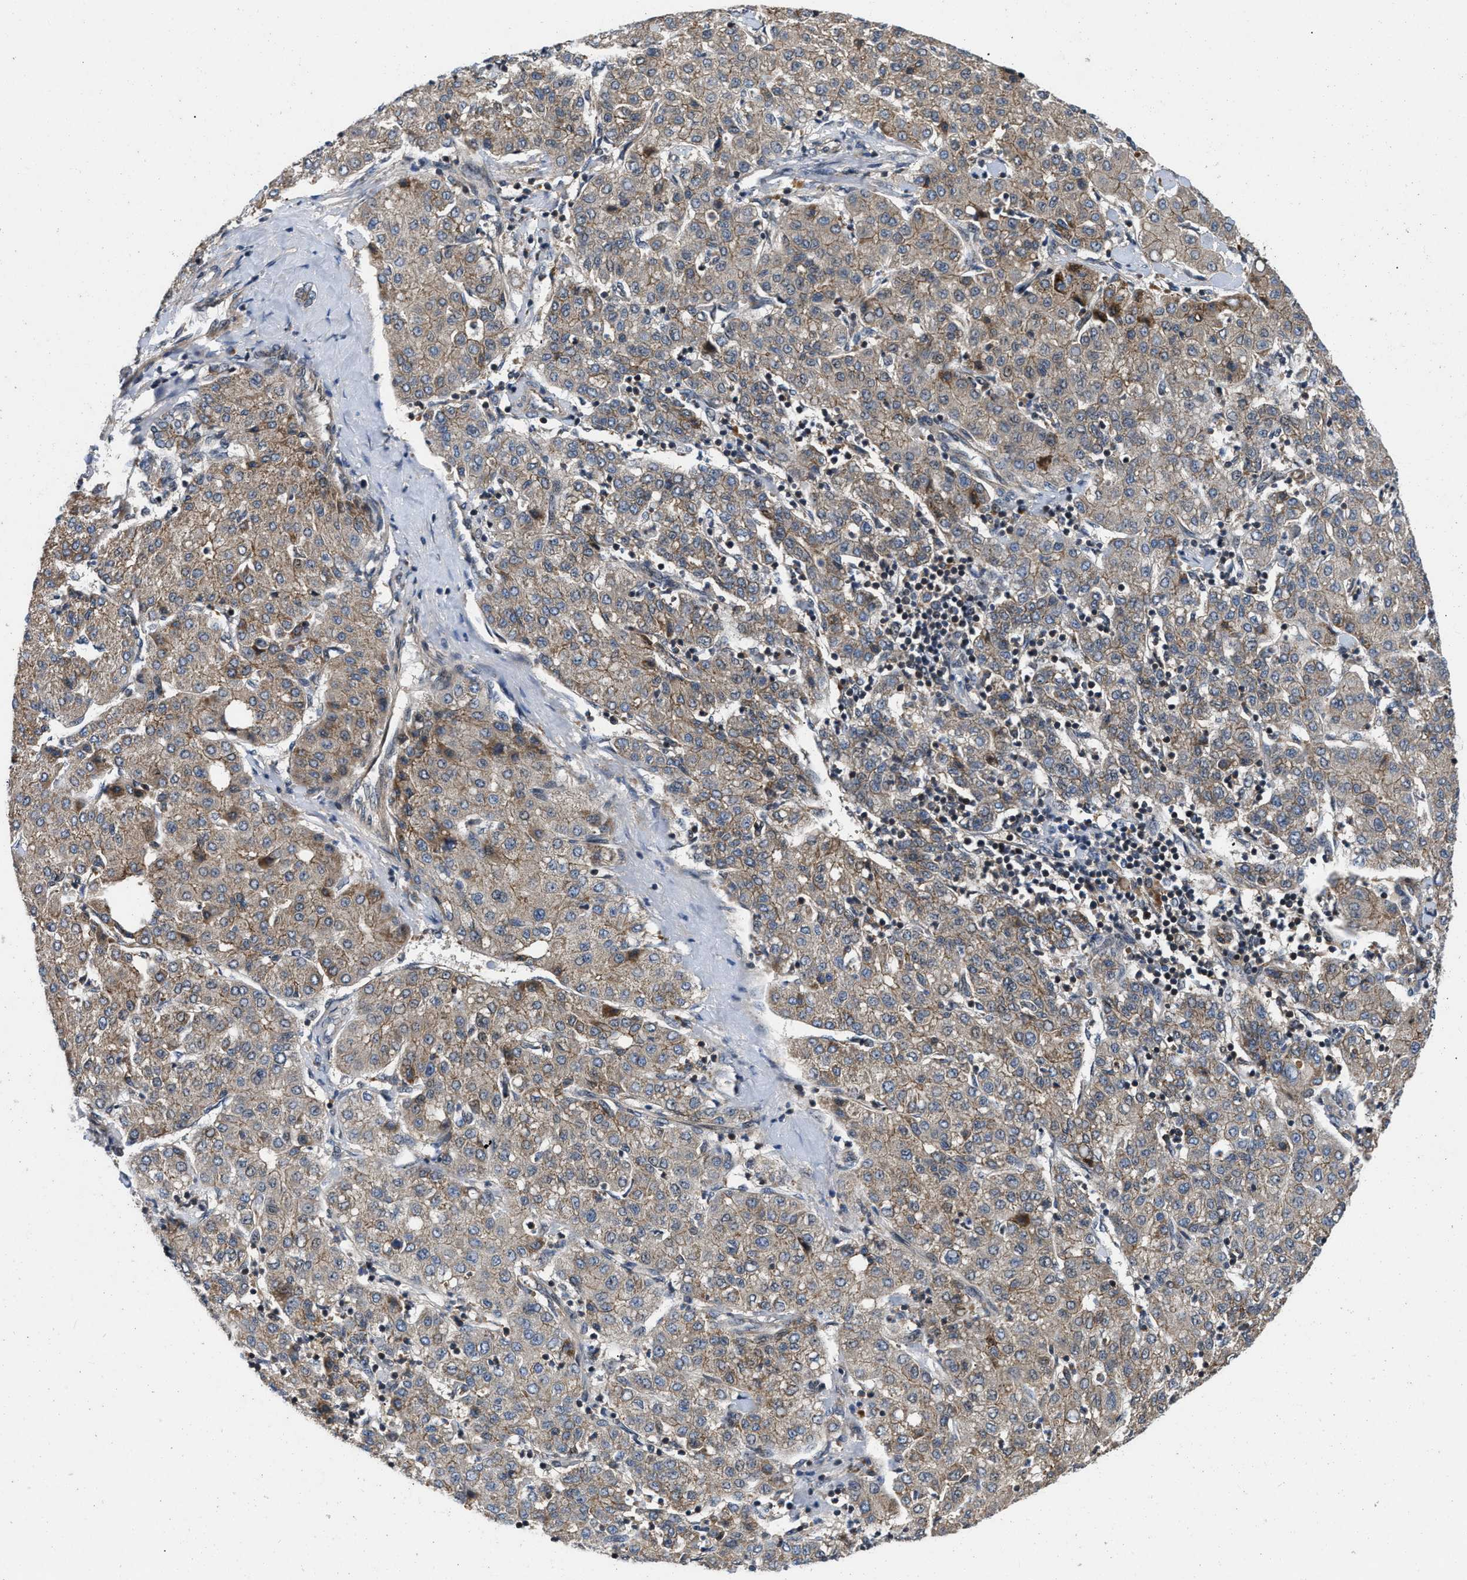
{"staining": {"intensity": "weak", "quantity": ">75%", "location": "cytoplasmic/membranous"}, "tissue": "liver cancer", "cell_type": "Tumor cells", "image_type": "cancer", "snomed": [{"axis": "morphology", "description": "Carcinoma, Hepatocellular, NOS"}, {"axis": "topography", "description": "Liver"}], "caption": "A micrograph of human hepatocellular carcinoma (liver) stained for a protein demonstrates weak cytoplasmic/membranous brown staining in tumor cells.", "gene": "PRDM14", "patient": {"sex": "male", "age": 65}}